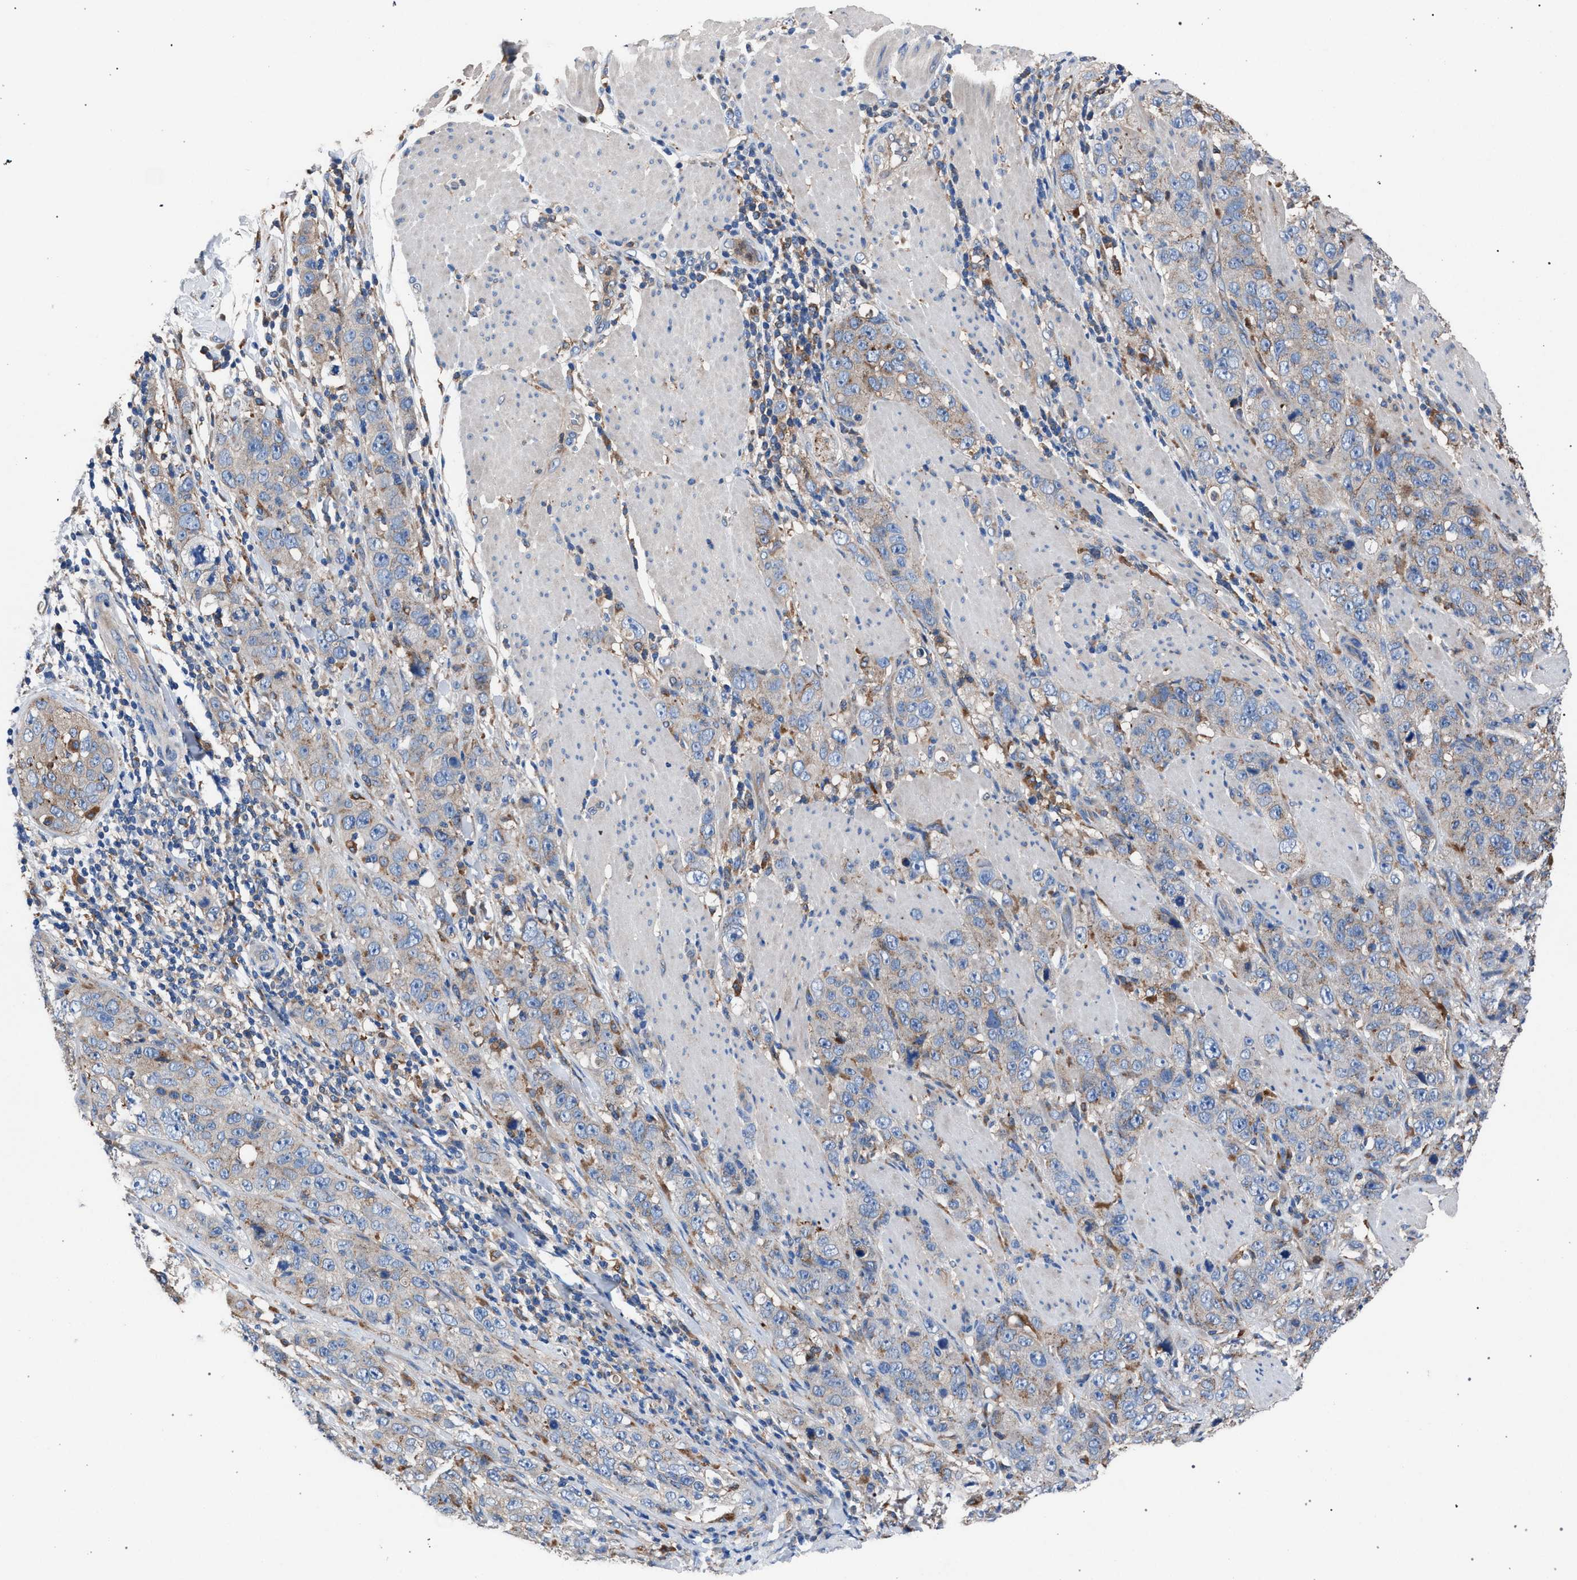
{"staining": {"intensity": "weak", "quantity": "25%-75%", "location": "cytoplasmic/membranous"}, "tissue": "stomach cancer", "cell_type": "Tumor cells", "image_type": "cancer", "snomed": [{"axis": "morphology", "description": "Adenocarcinoma, NOS"}, {"axis": "topography", "description": "Stomach"}], "caption": "This micrograph exhibits immunohistochemistry staining of human stomach cancer (adenocarcinoma), with low weak cytoplasmic/membranous staining in approximately 25%-75% of tumor cells.", "gene": "ATP6V0A1", "patient": {"sex": "male", "age": 48}}